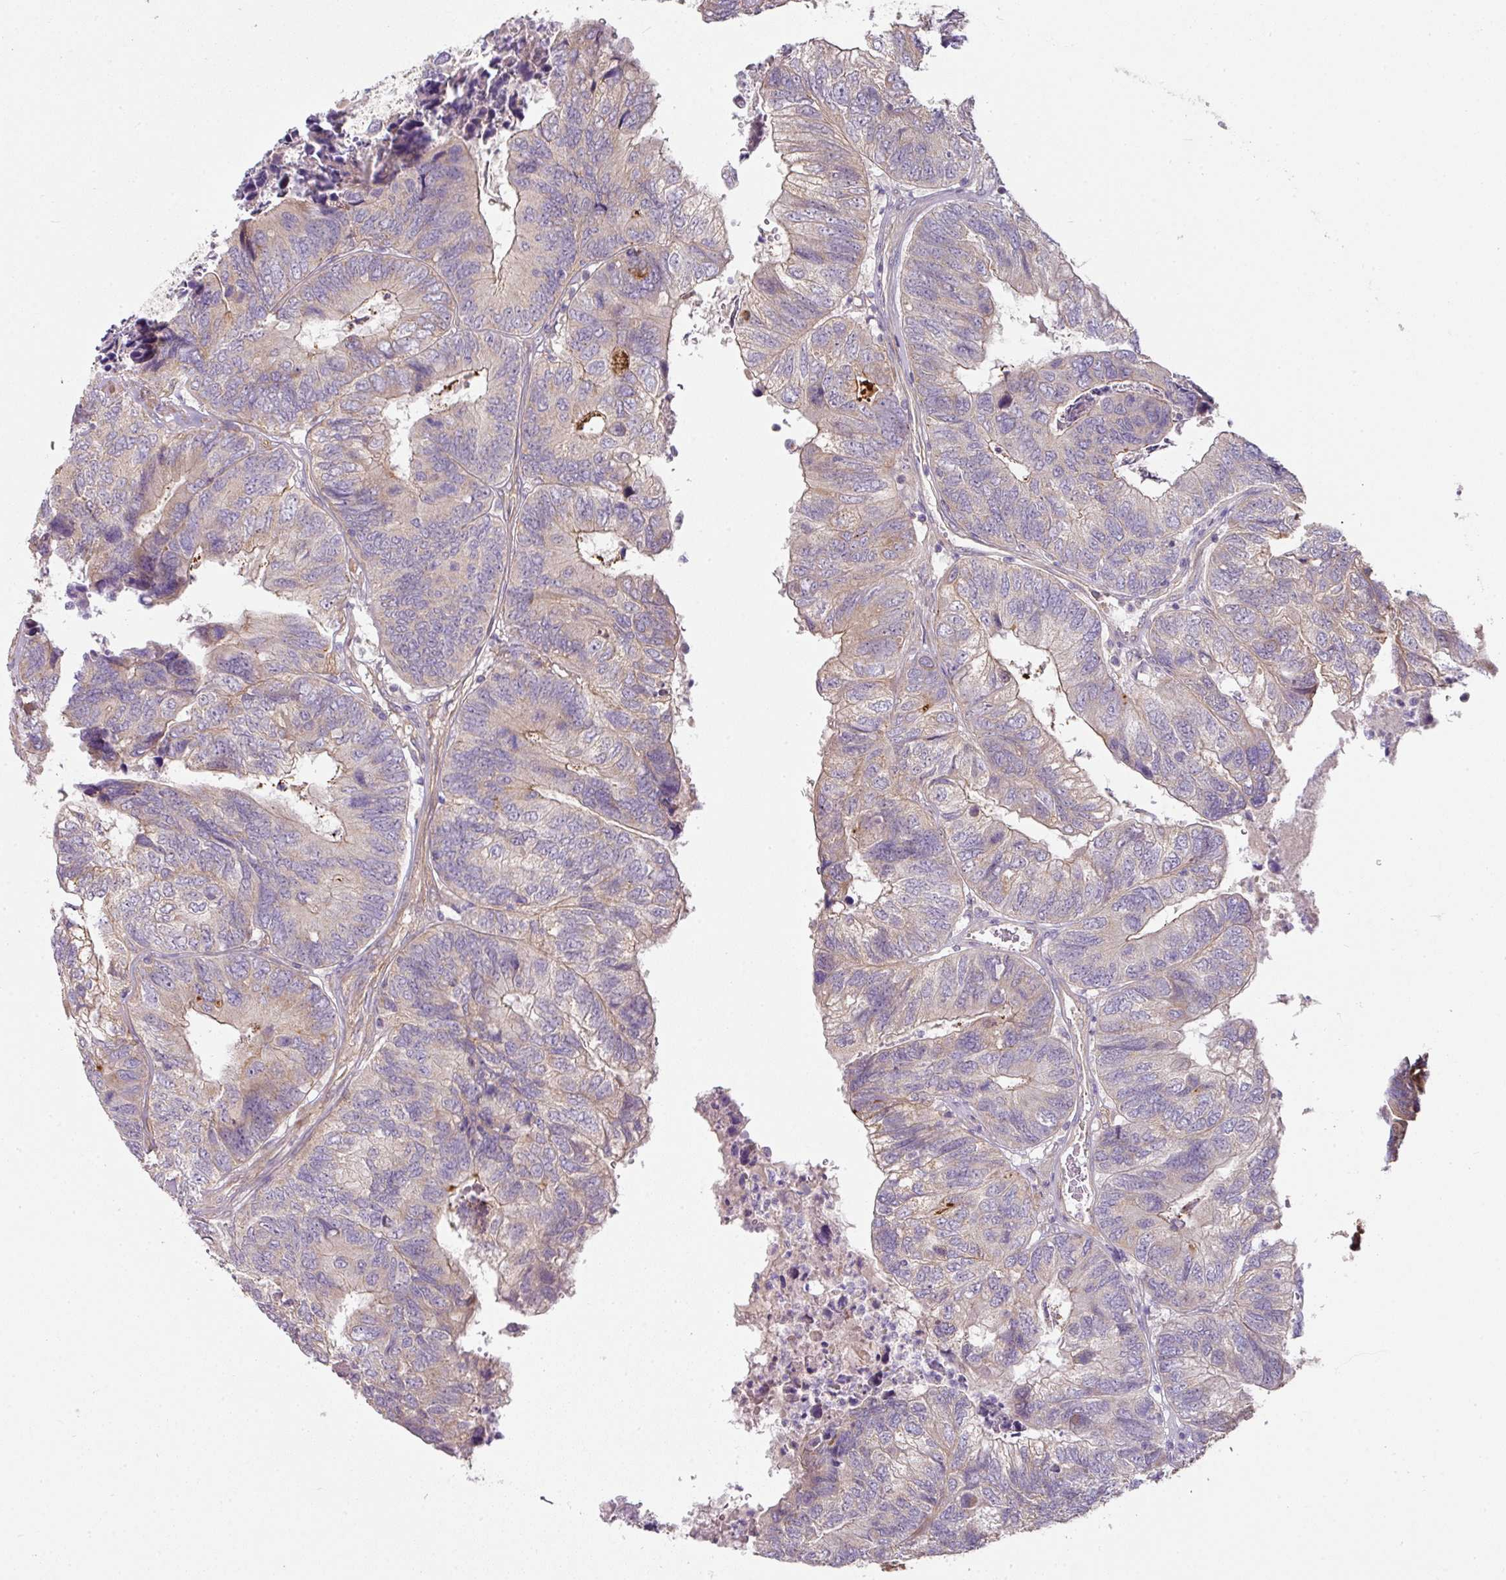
{"staining": {"intensity": "weak", "quantity": "25%-75%", "location": "cytoplasmic/membranous"}, "tissue": "colorectal cancer", "cell_type": "Tumor cells", "image_type": "cancer", "snomed": [{"axis": "morphology", "description": "Adenocarcinoma, NOS"}, {"axis": "topography", "description": "Colon"}], "caption": "A photomicrograph showing weak cytoplasmic/membranous positivity in about 25%-75% of tumor cells in colorectal adenocarcinoma, as visualized by brown immunohistochemical staining.", "gene": "STK35", "patient": {"sex": "female", "age": 67}}